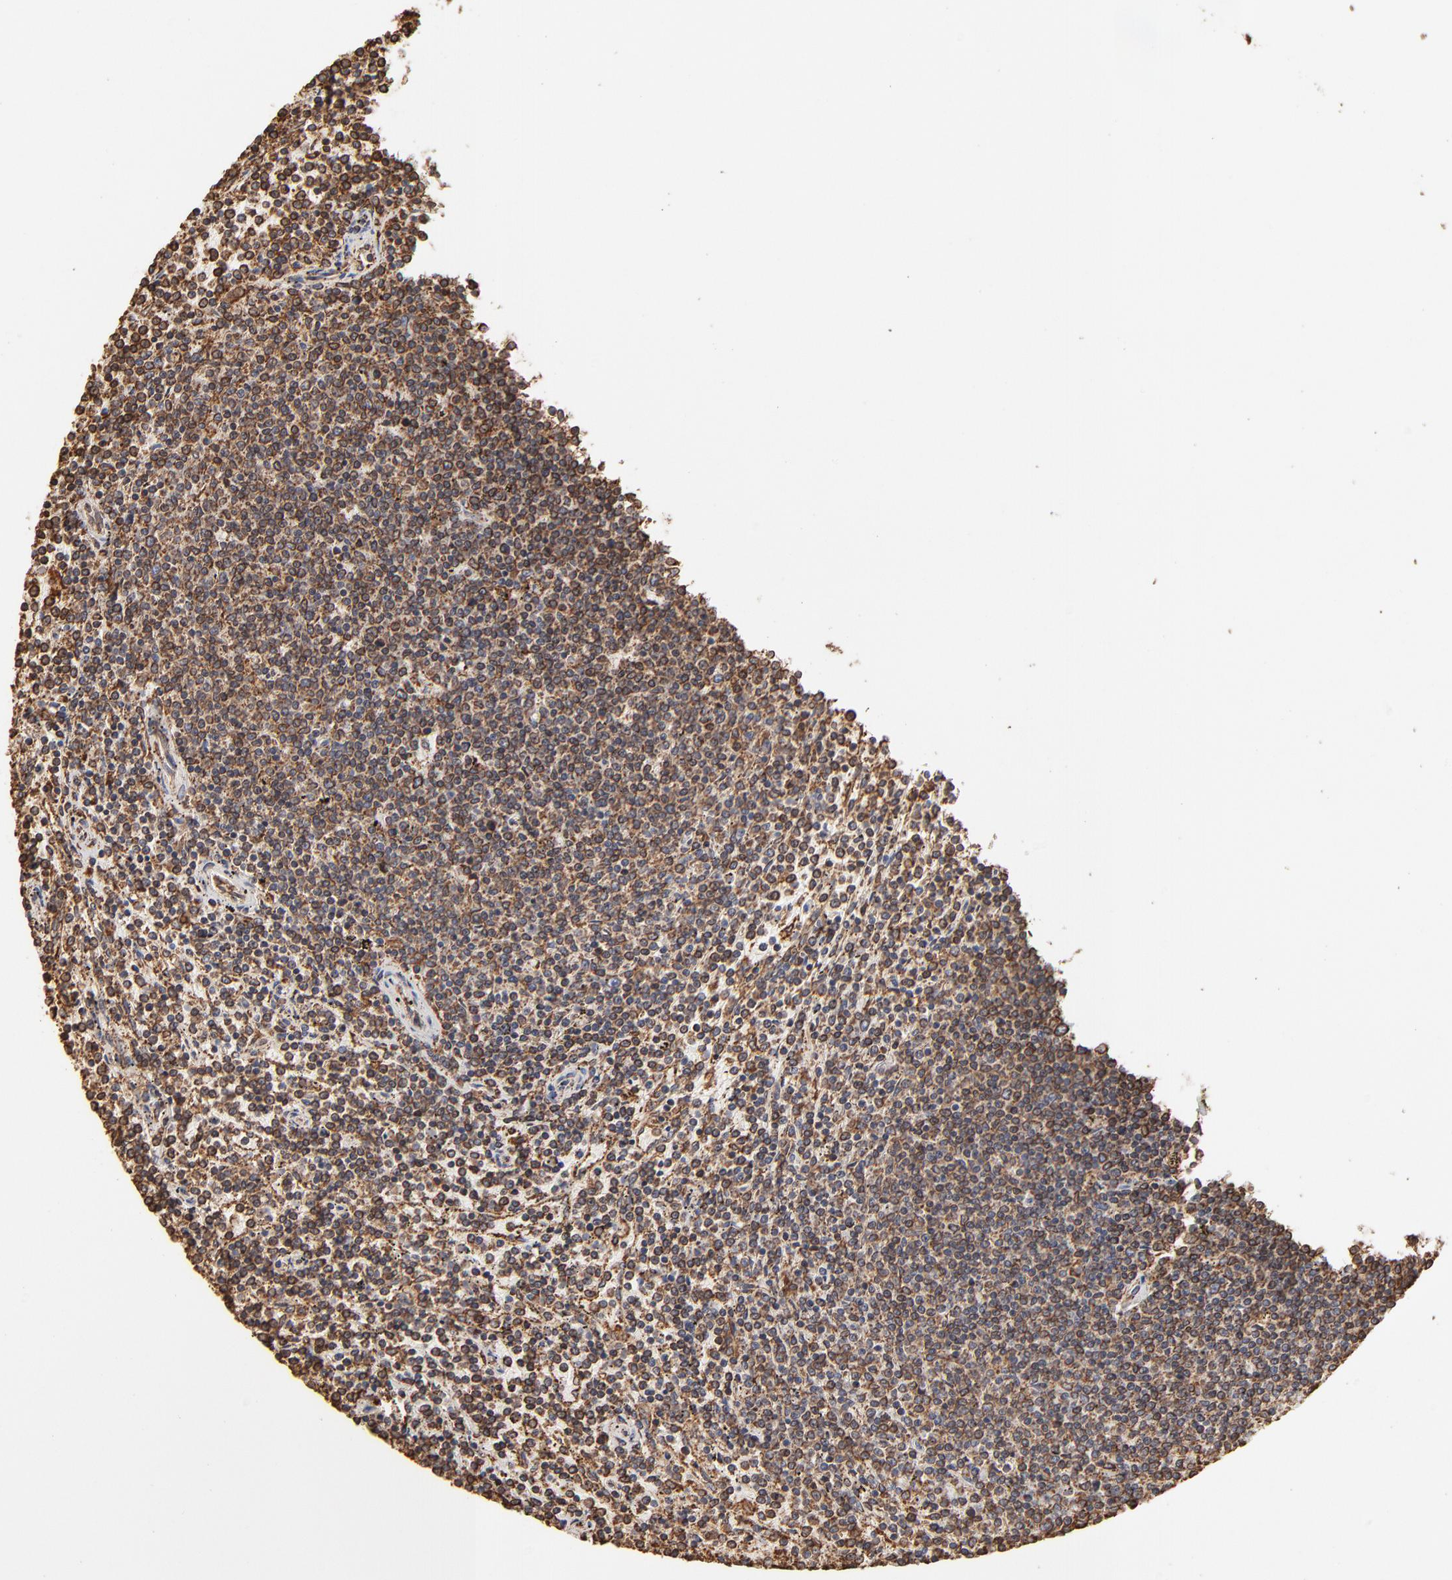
{"staining": {"intensity": "moderate", "quantity": ">75%", "location": "cytoplasmic/membranous"}, "tissue": "lymphoma", "cell_type": "Tumor cells", "image_type": "cancer", "snomed": [{"axis": "morphology", "description": "Malignant lymphoma, non-Hodgkin's type, Low grade"}, {"axis": "topography", "description": "Spleen"}], "caption": "This photomicrograph shows IHC staining of malignant lymphoma, non-Hodgkin's type (low-grade), with medium moderate cytoplasmic/membranous expression in about >75% of tumor cells.", "gene": "PDIA3", "patient": {"sex": "female", "age": 50}}